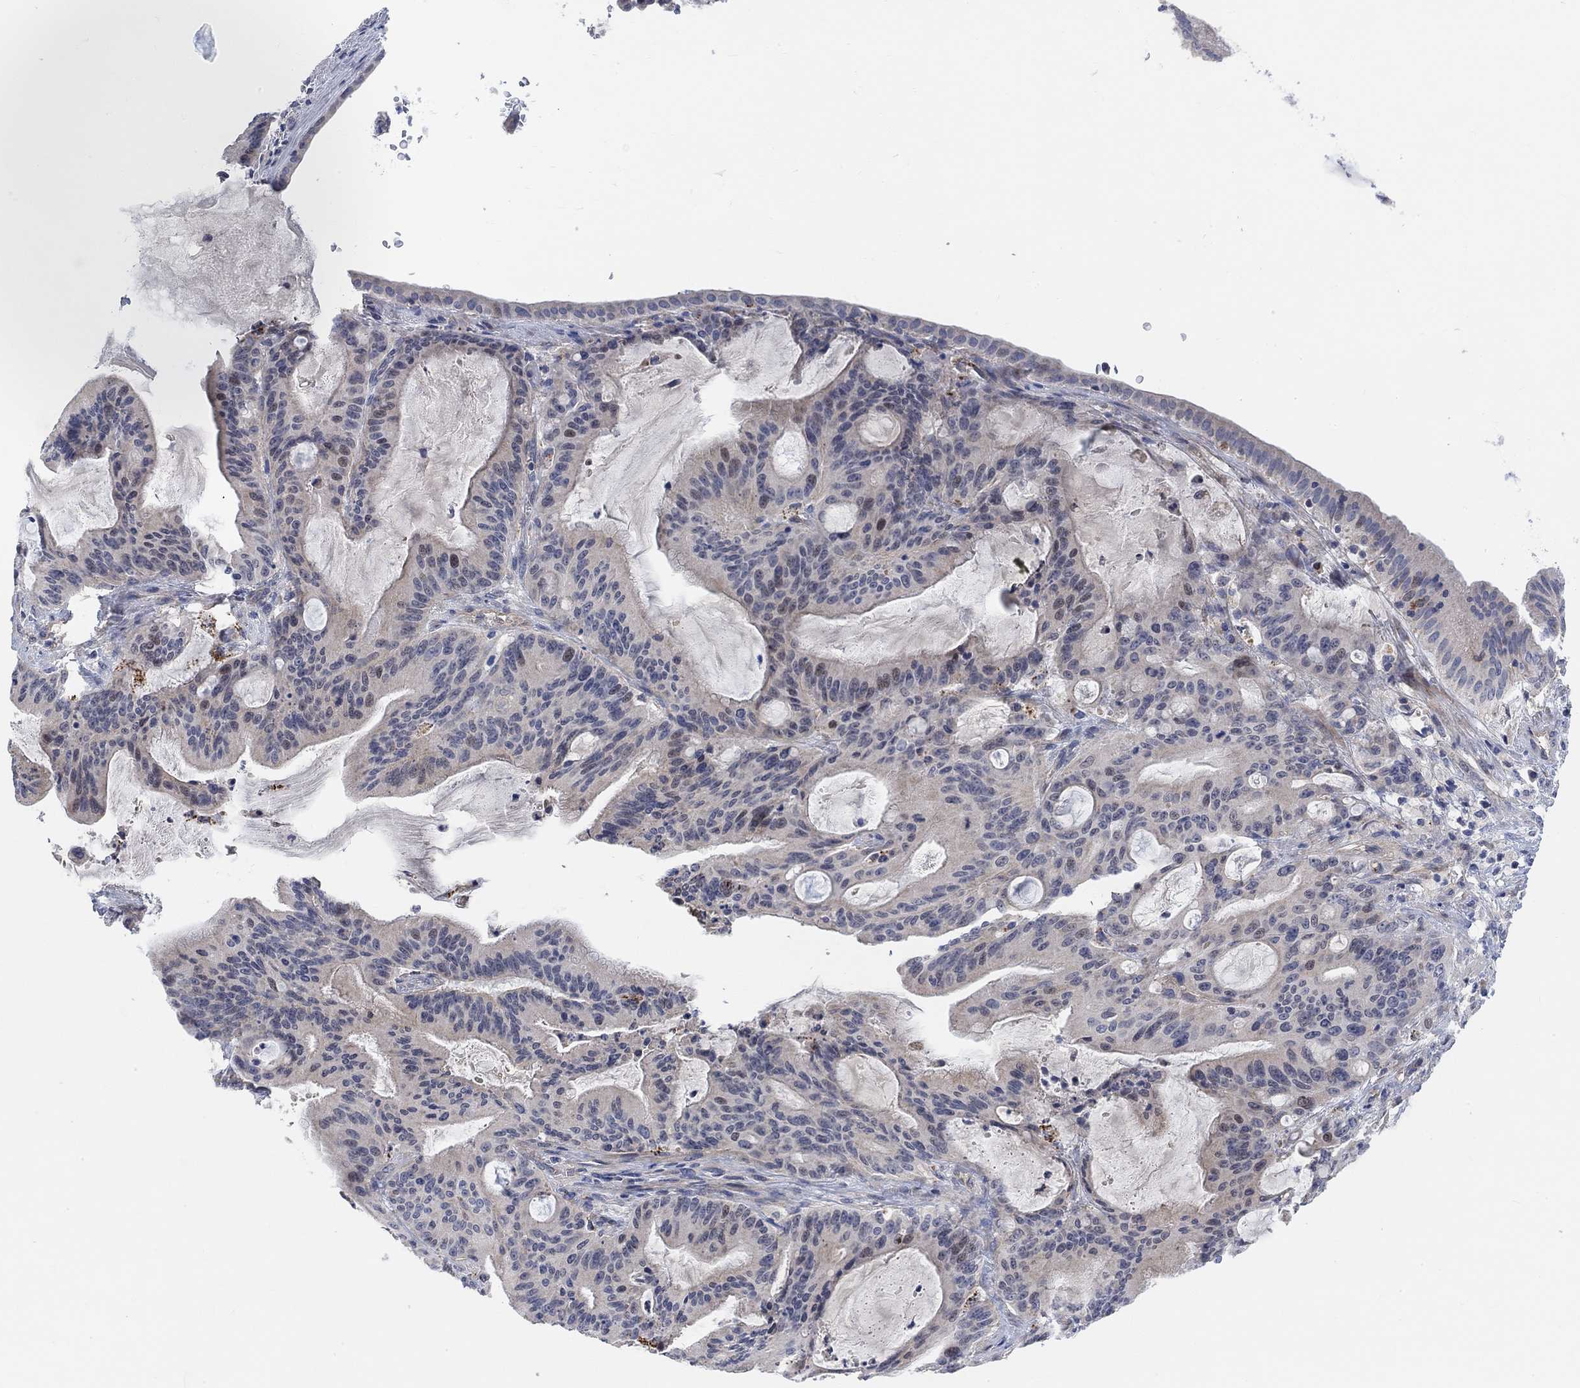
{"staining": {"intensity": "negative", "quantity": "none", "location": "none"}, "tissue": "liver cancer", "cell_type": "Tumor cells", "image_type": "cancer", "snomed": [{"axis": "morphology", "description": "Cholangiocarcinoma"}, {"axis": "topography", "description": "Liver"}], "caption": "A high-resolution photomicrograph shows immunohistochemistry staining of liver cancer (cholangiocarcinoma), which reveals no significant staining in tumor cells.", "gene": "HCRTR1", "patient": {"sex": "female", "age": 73}}